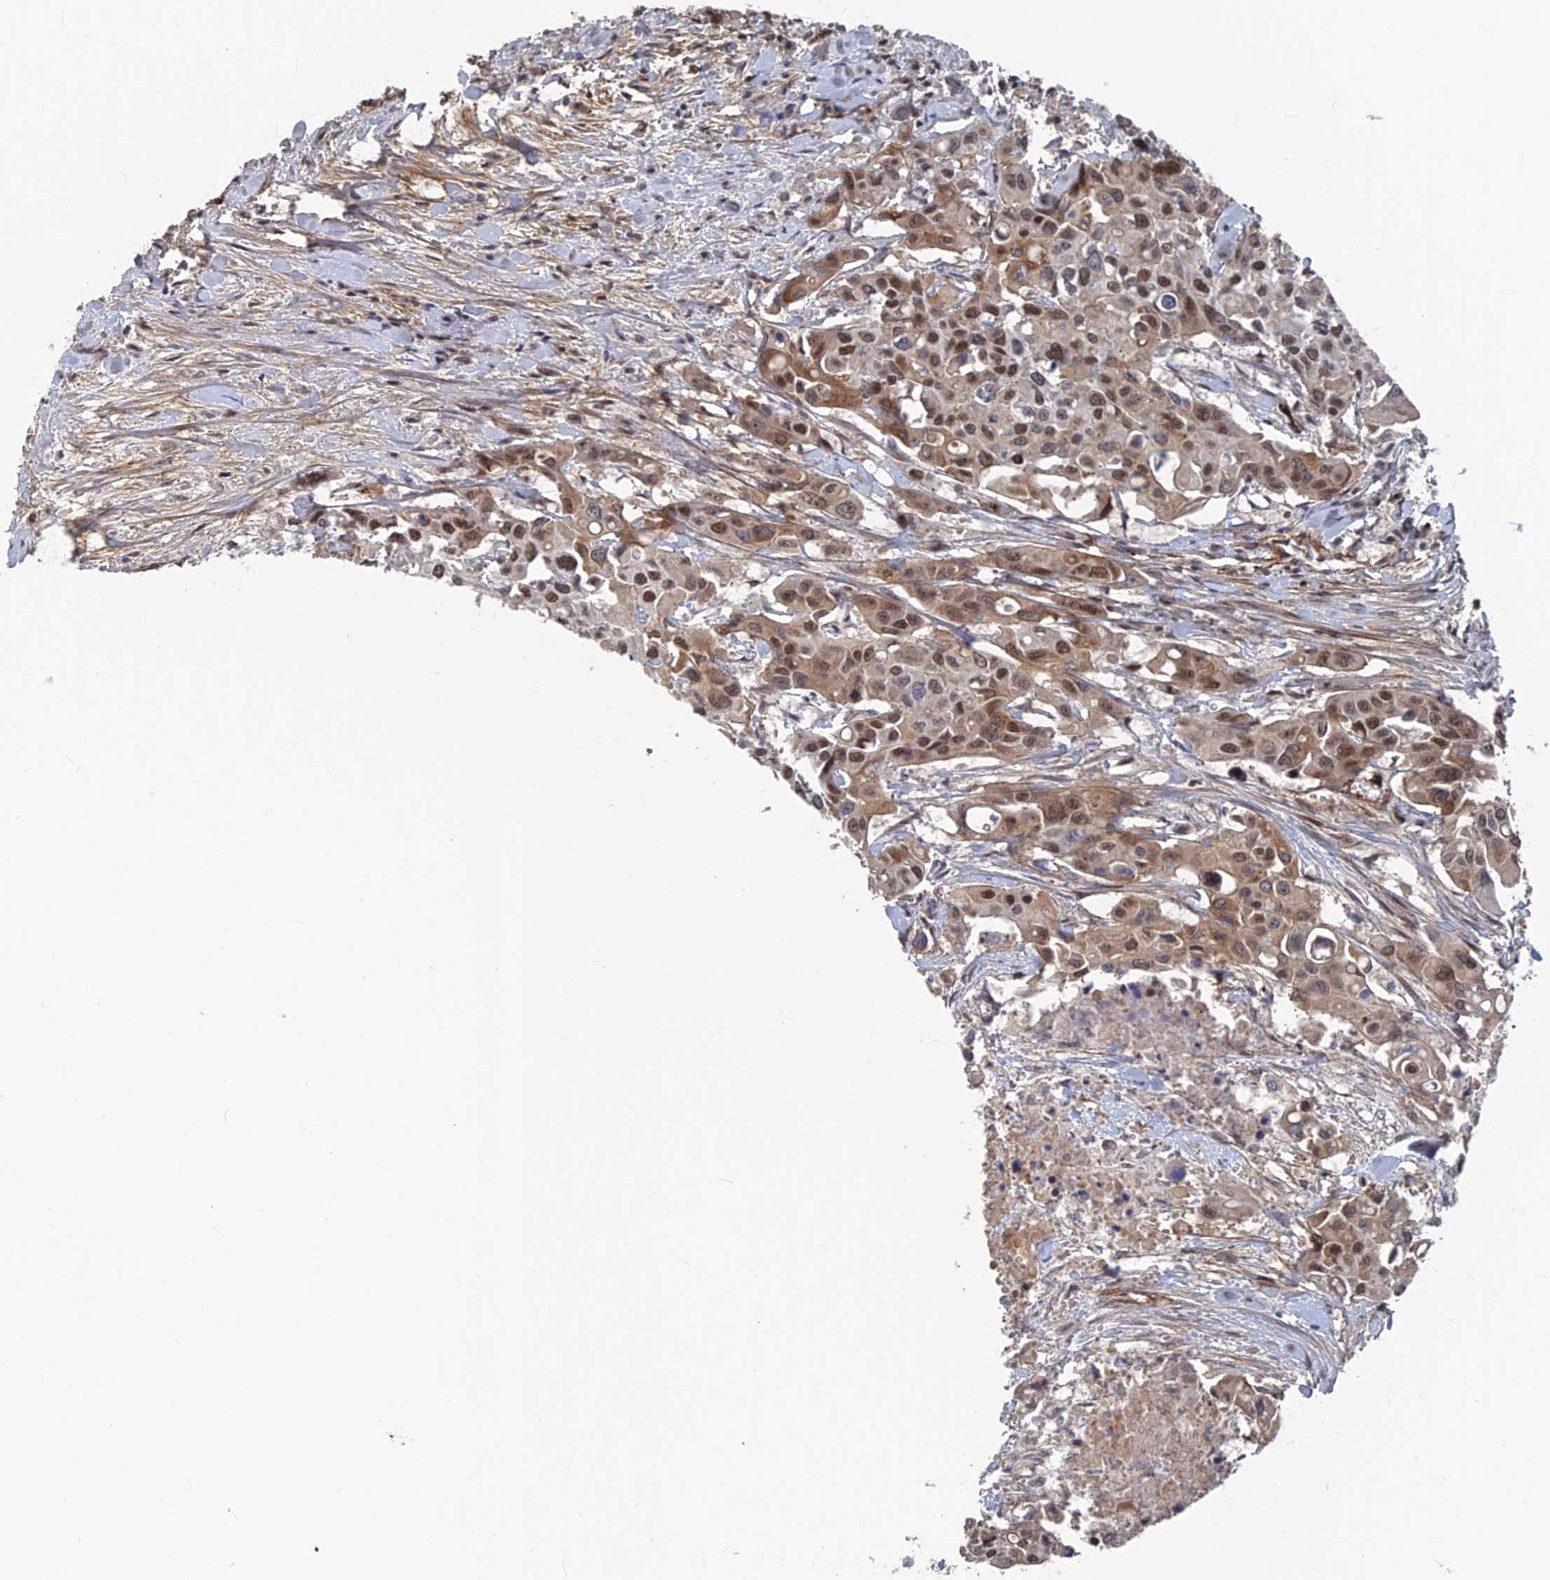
{"staining": {"intensity": "moderate", "quantity": ">75%", "location": "cytoplasmic/membranous,nuclear"}, "tissue": "colorectal cancer", "cell_type": "Tumor cells", "image_type": "cancer", "snomed": [{"axis": "morphology", "description": "Adenocarcinoma, NOS"}, {"axis": "topography", "description": "Colon"}], "caption": "Immunohistochemistry histopathology image of neoplastic tissue: colorectal adenocarcinoma stained using immunohistochemistry (IHC) reveals medium levels of moderate protein expression localized specifically in the cytoplasmic/membranous and nuclear of tumor cells, appearing as a cytoplasmic/membranous and nuclear brown color.", "gene": "SH3D21", "patient": {"sex": "male", "age": 77}}